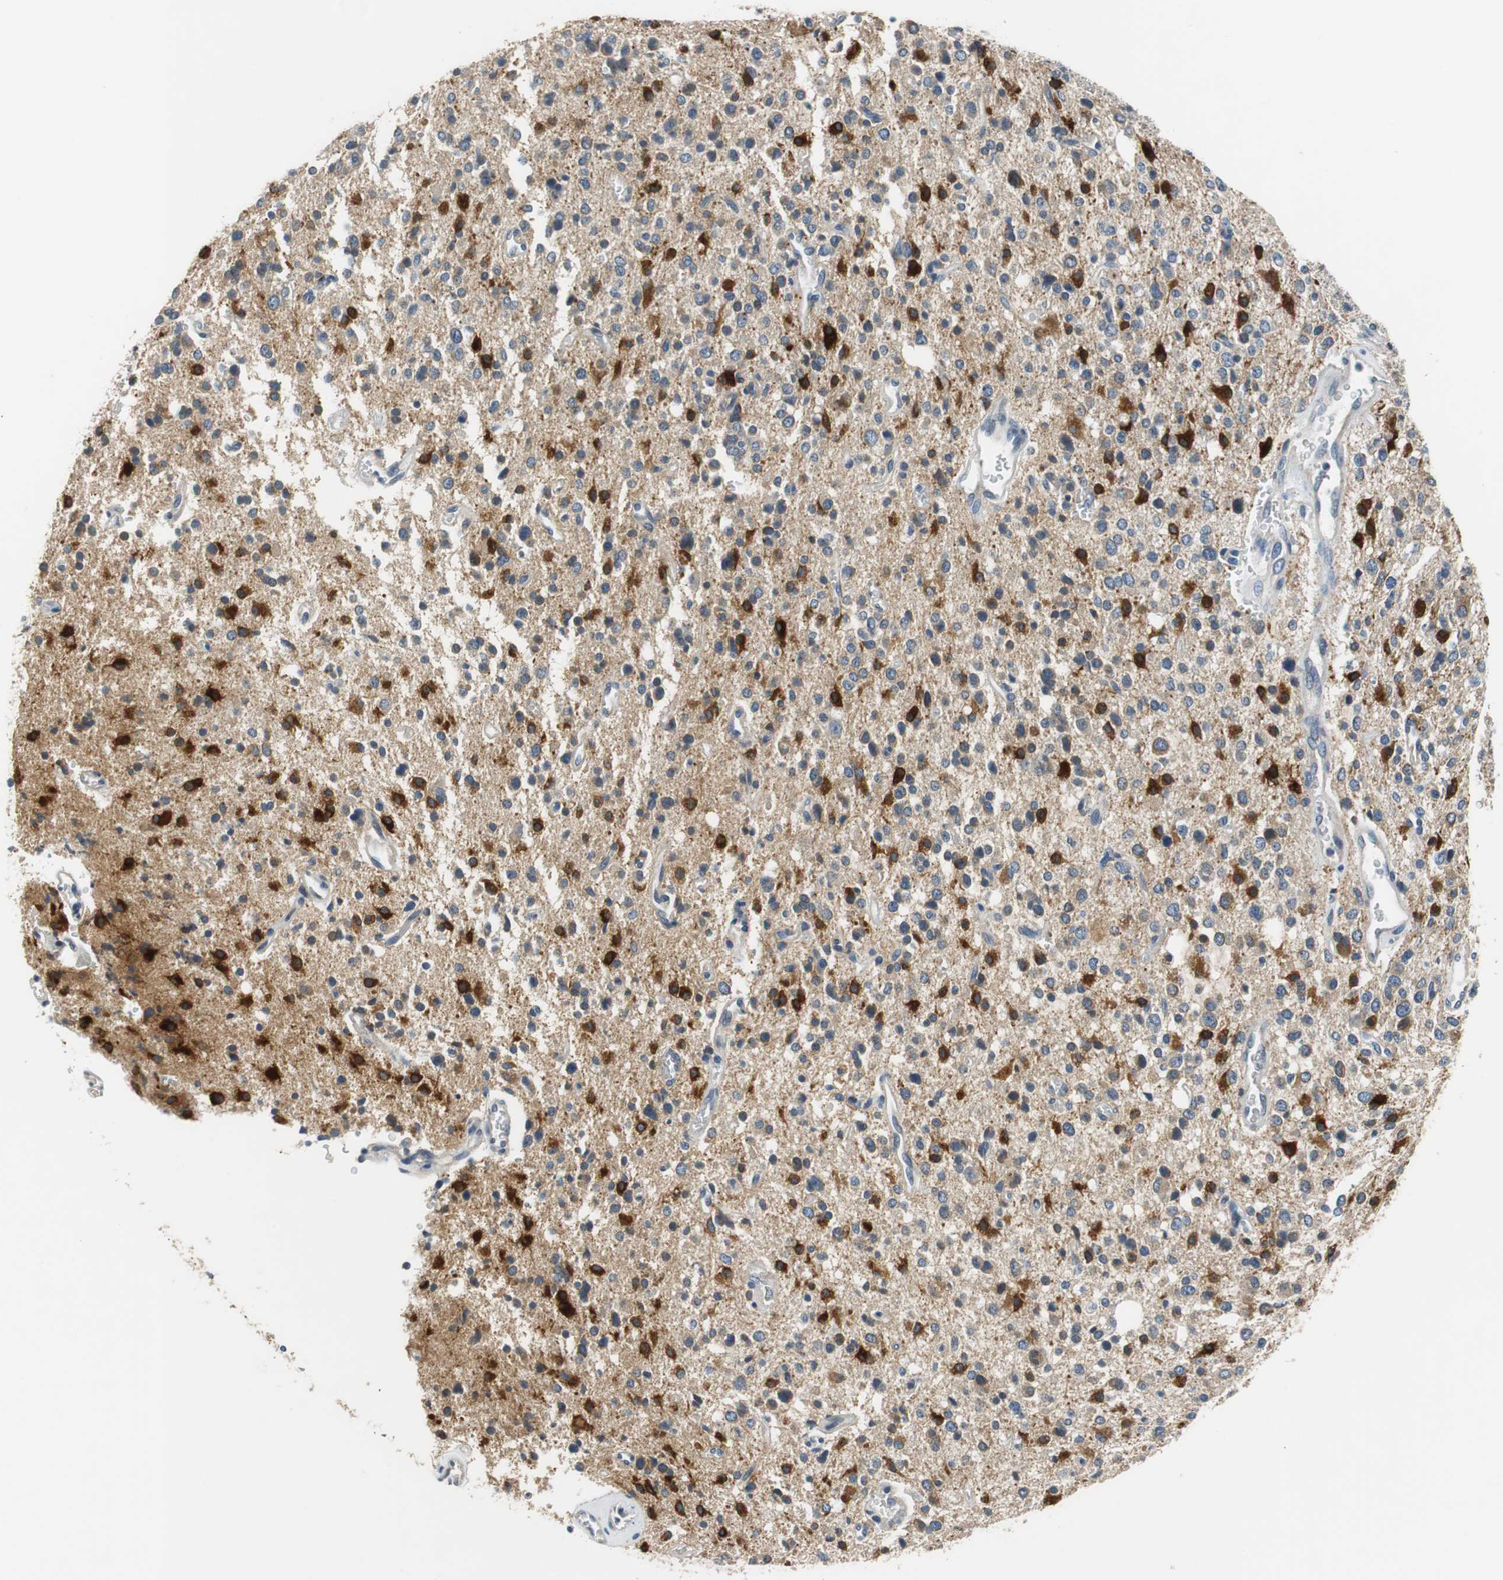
{"staining": {"intensity": "strong", "quantity": "<25%", "location": "cytoplasmic/membranous"}, "tissue": "glioma", "cell_type": "Tumor cells", "image_type": "cancer", "snomed": [{"axis": "morphology", "description": "Glioma, malignant, High grade"}, {"axis": "topography", "description": "Brain"}], "caption": "Protein expression analysis of glioma displays strong cytoplasmic/membranous expression in about <25% of tumor cells.", "gene": "FADS2", "patient": {"sex": "male", "age": 47}}